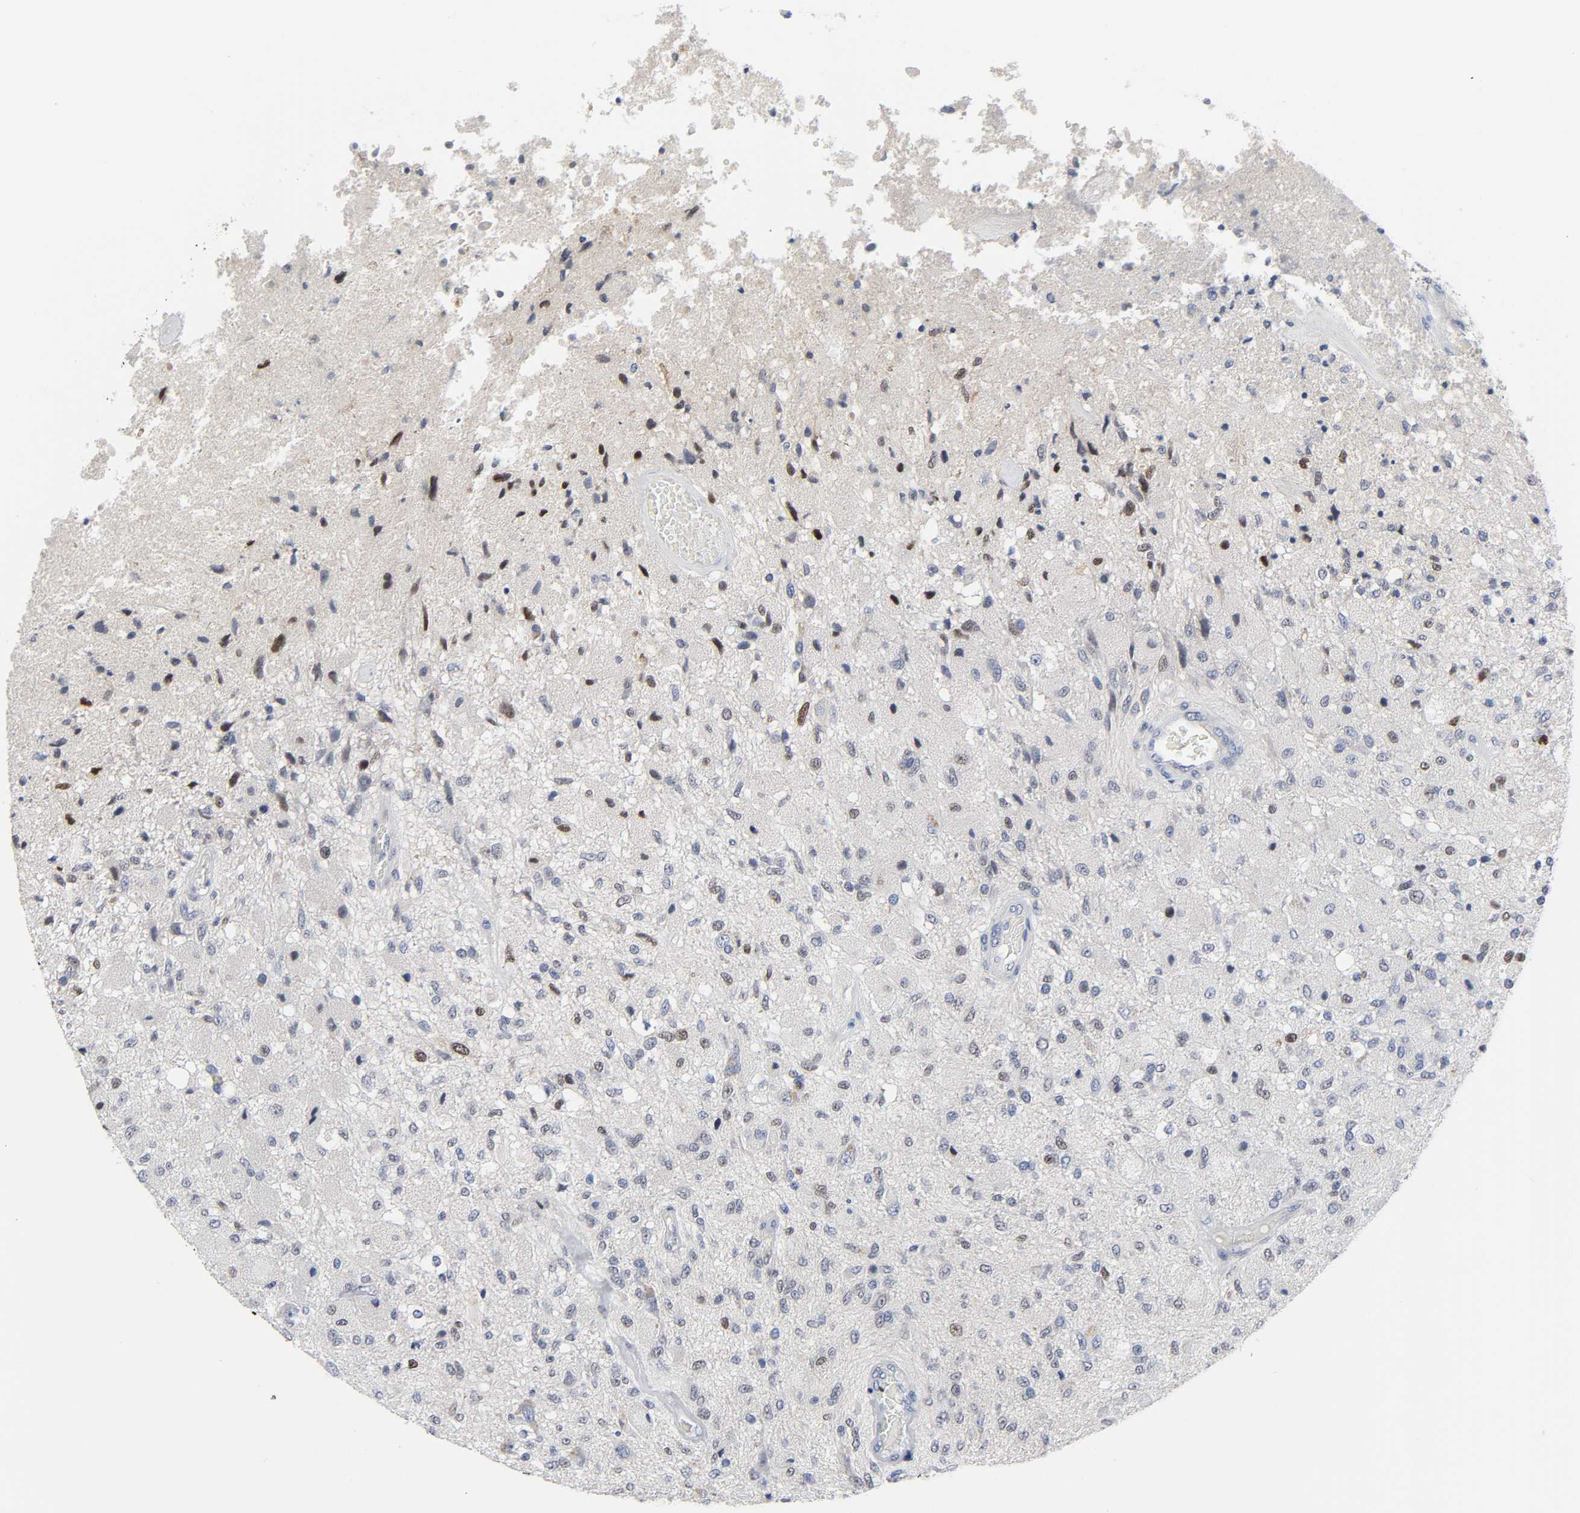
{"staining": {"intensity": "moderate", "quantity": "<25%", "location": "nuclear"}, "tissue": "glioma", "cell_type": "Tumor cells", "image_type": "cancer", "snomed": [{"axis": "morphology", "description": "Normal tissue, NOS"}, {"axis": "morphology", "description": "Glioma, malignant, High grade"}, {"axis": "topography", "description": "Cerebral cortex"}], "caption": "An immunohistochemistry (IHC) photomicrograph of neoplastic tissue is shown. Protein staining in brown labels moderate nuclear positivity in malignant high-grade glioma within tumor cells.", "gene": "WEE1", "patient": {"sex": "male", "age": 77}}